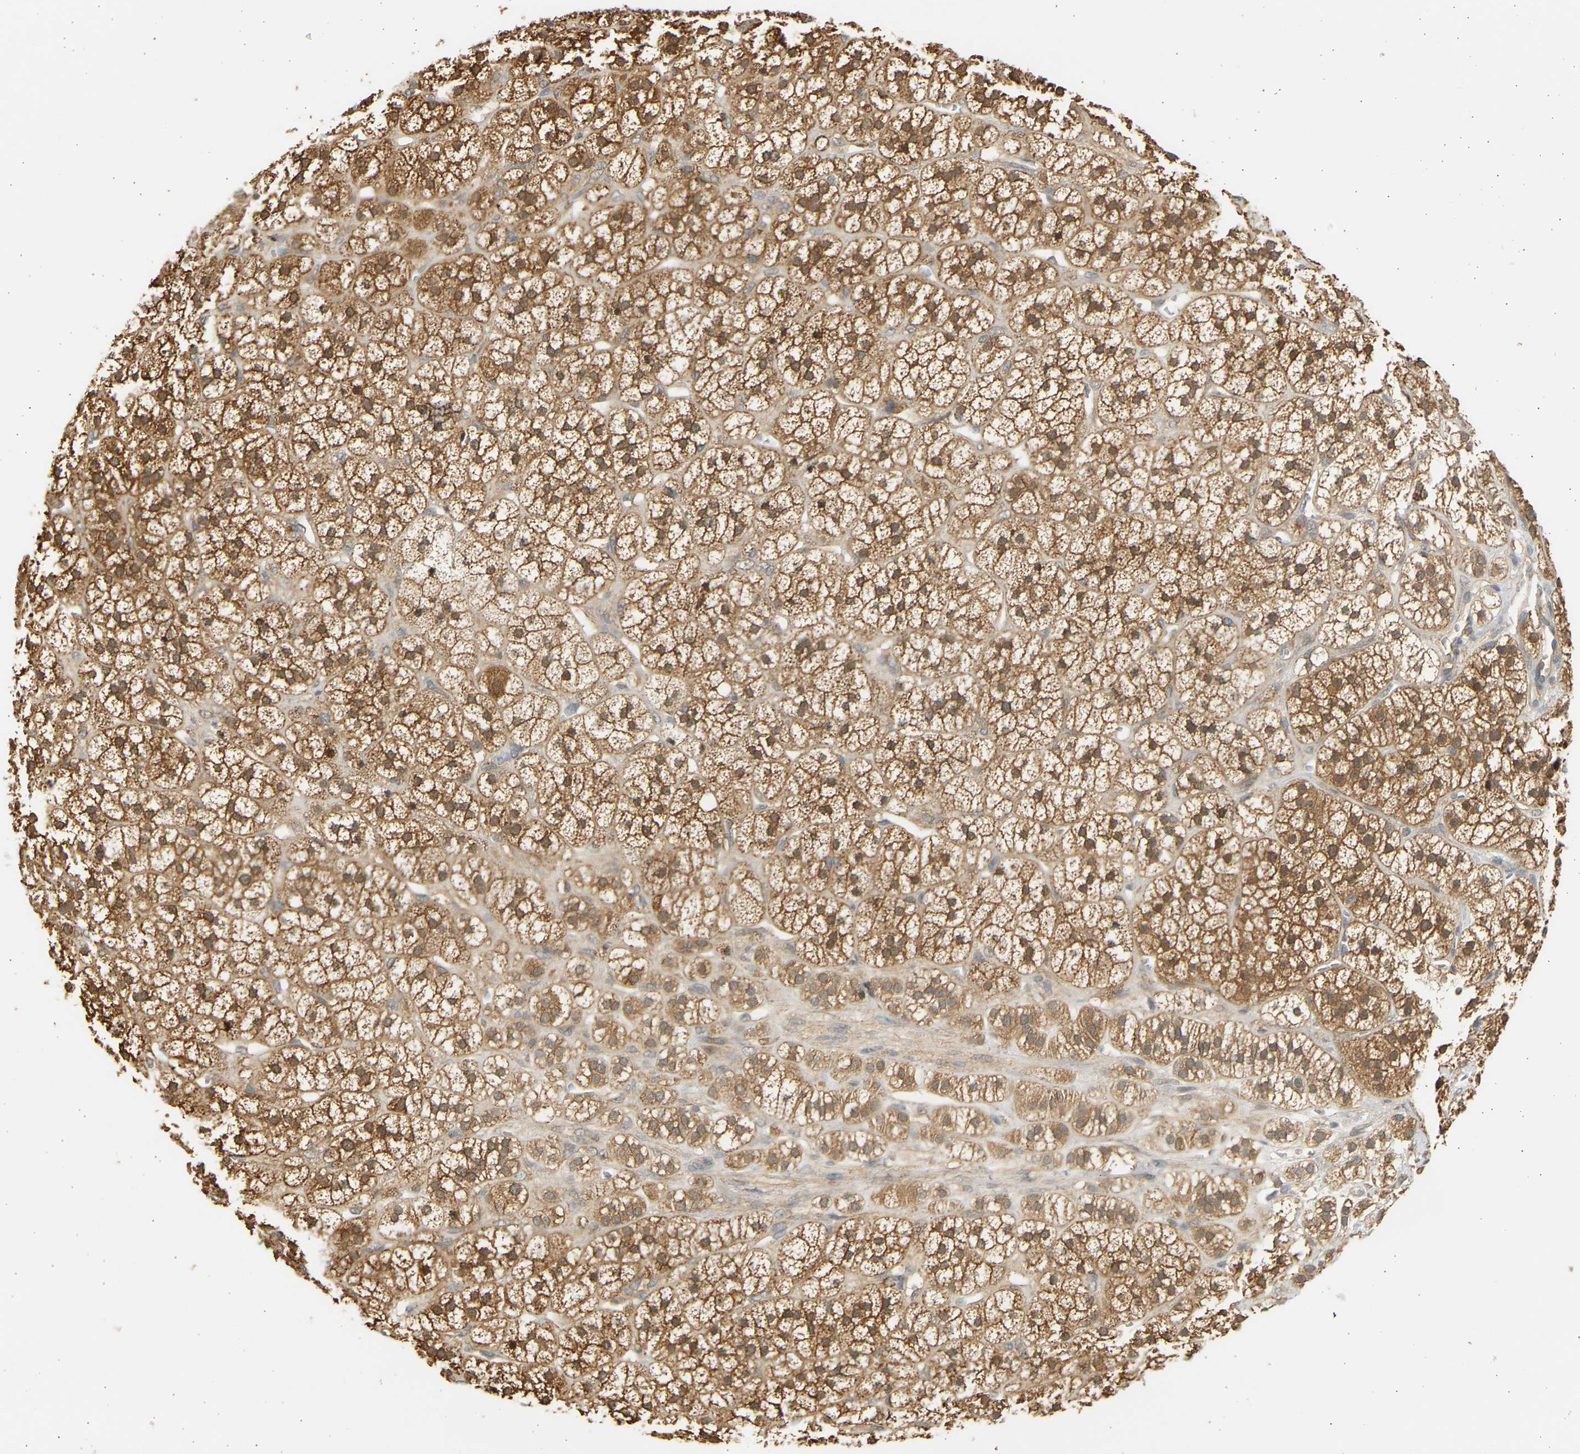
{"staining": {"intensity": "moderate", "quantity": ">75%", "location": "cytoplasmic/membranous"}, "tissue": "adrenal gland", "cell_type": "Glandular cells", "image_type": "normal", "snomed": [{"axis": "morphology", "description": "Normal tissue, NOS"}, {"axis": "topography", "description": "Adrenal gland"}], "caption": "IHC of benign adrenal gland reveals medium levels of moderate cytoplasmic/membranous expression in approximately >75% of glandular cells.", "gene": "B4GALT6", "patient": {"sex": "male", "age": 56}}